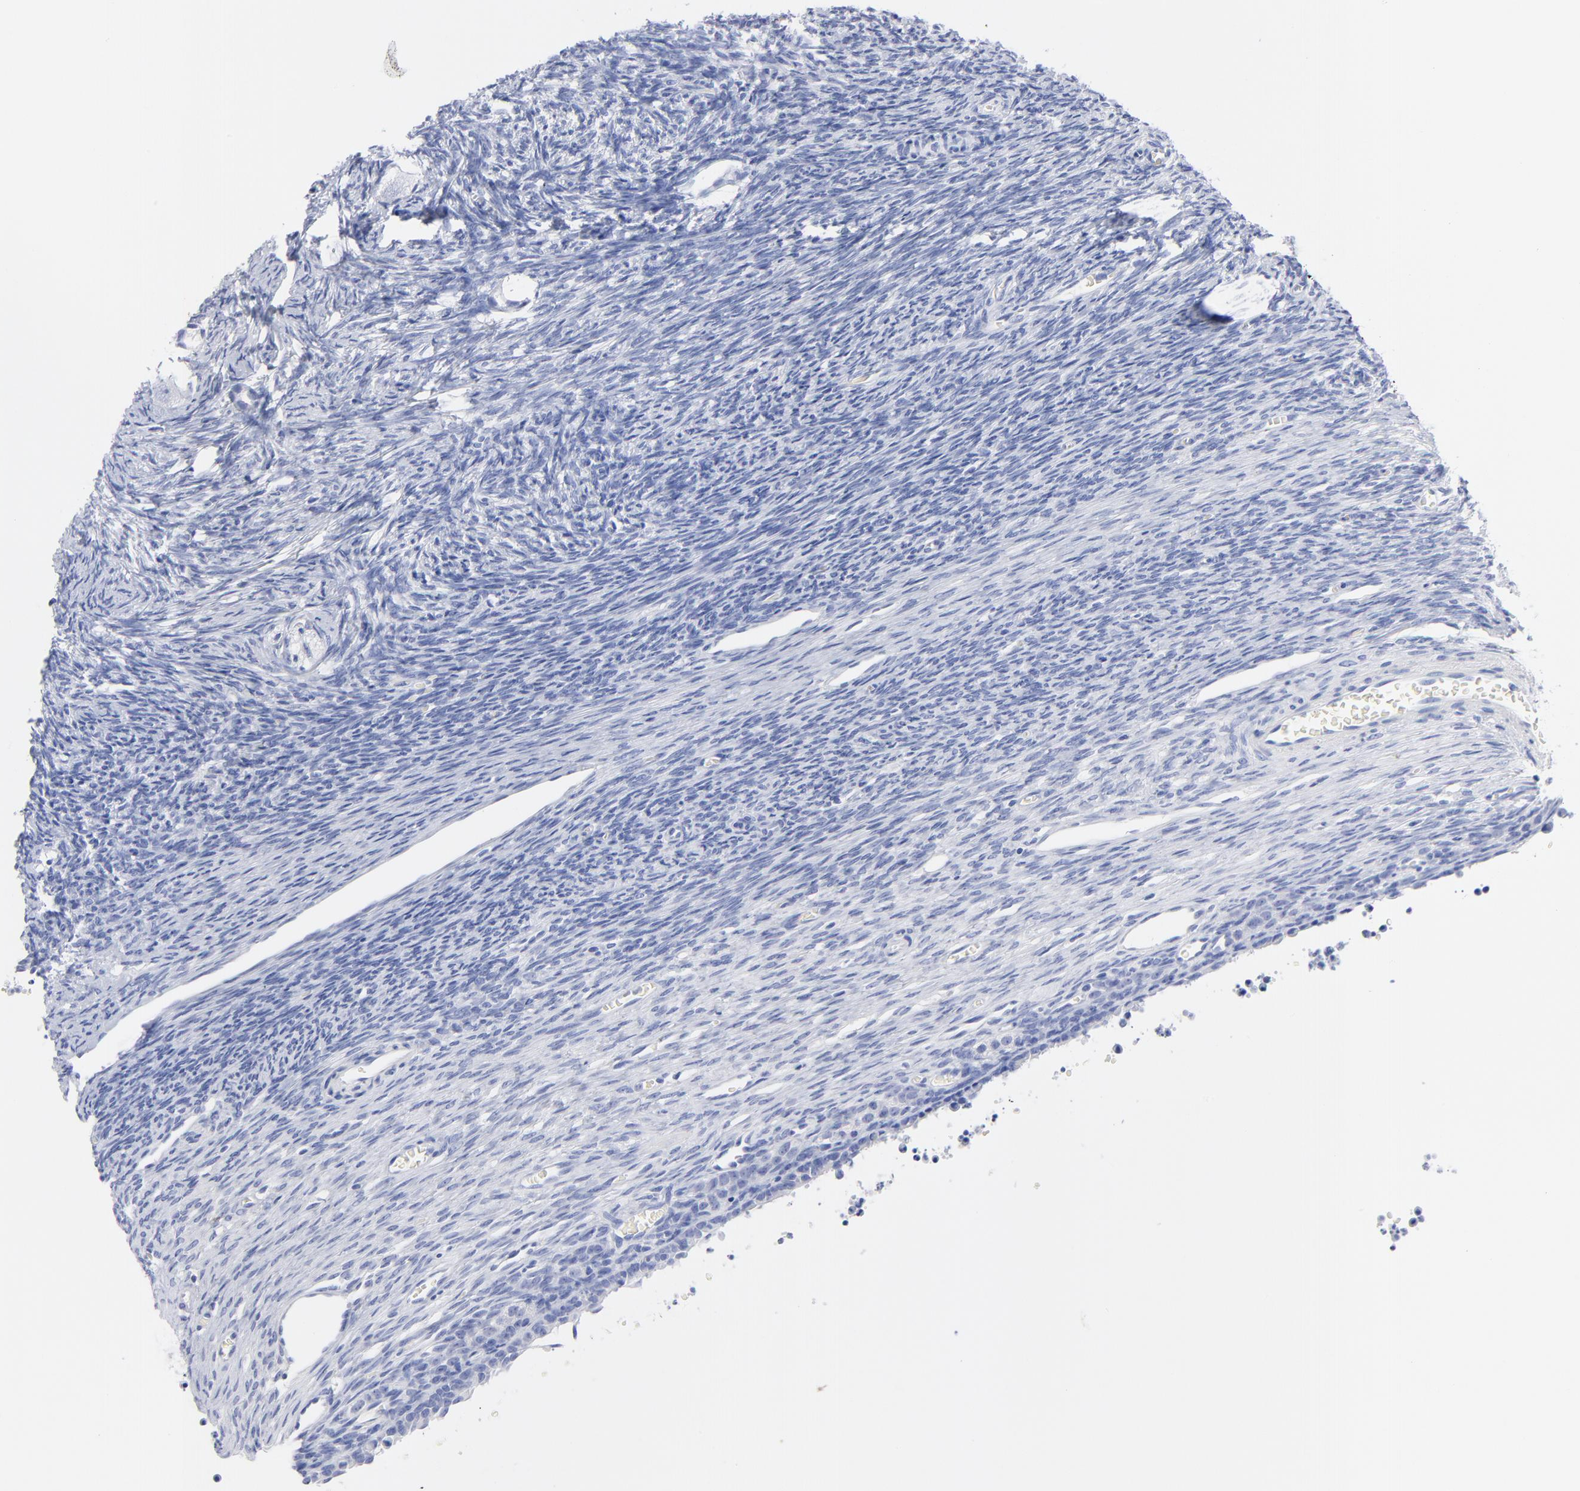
{"staining": {"intensity": "negative", "quantity": "none", "location": "none"}, "tissue": "ovary", "cell_type": "Ovarian stroma cells", "image_type": "normal", "snomed": [{"axis": "morphology", "description": "Normal tissue, NOS"}, {"axis": "topography", "description": "Ovary"}], "caption": "There is no significant positivity in ovarian stroma cells of ovary. Nuclei are stained in blue.", "gene": "ACY1", "patient": {"sex": "female", "age": 27}}